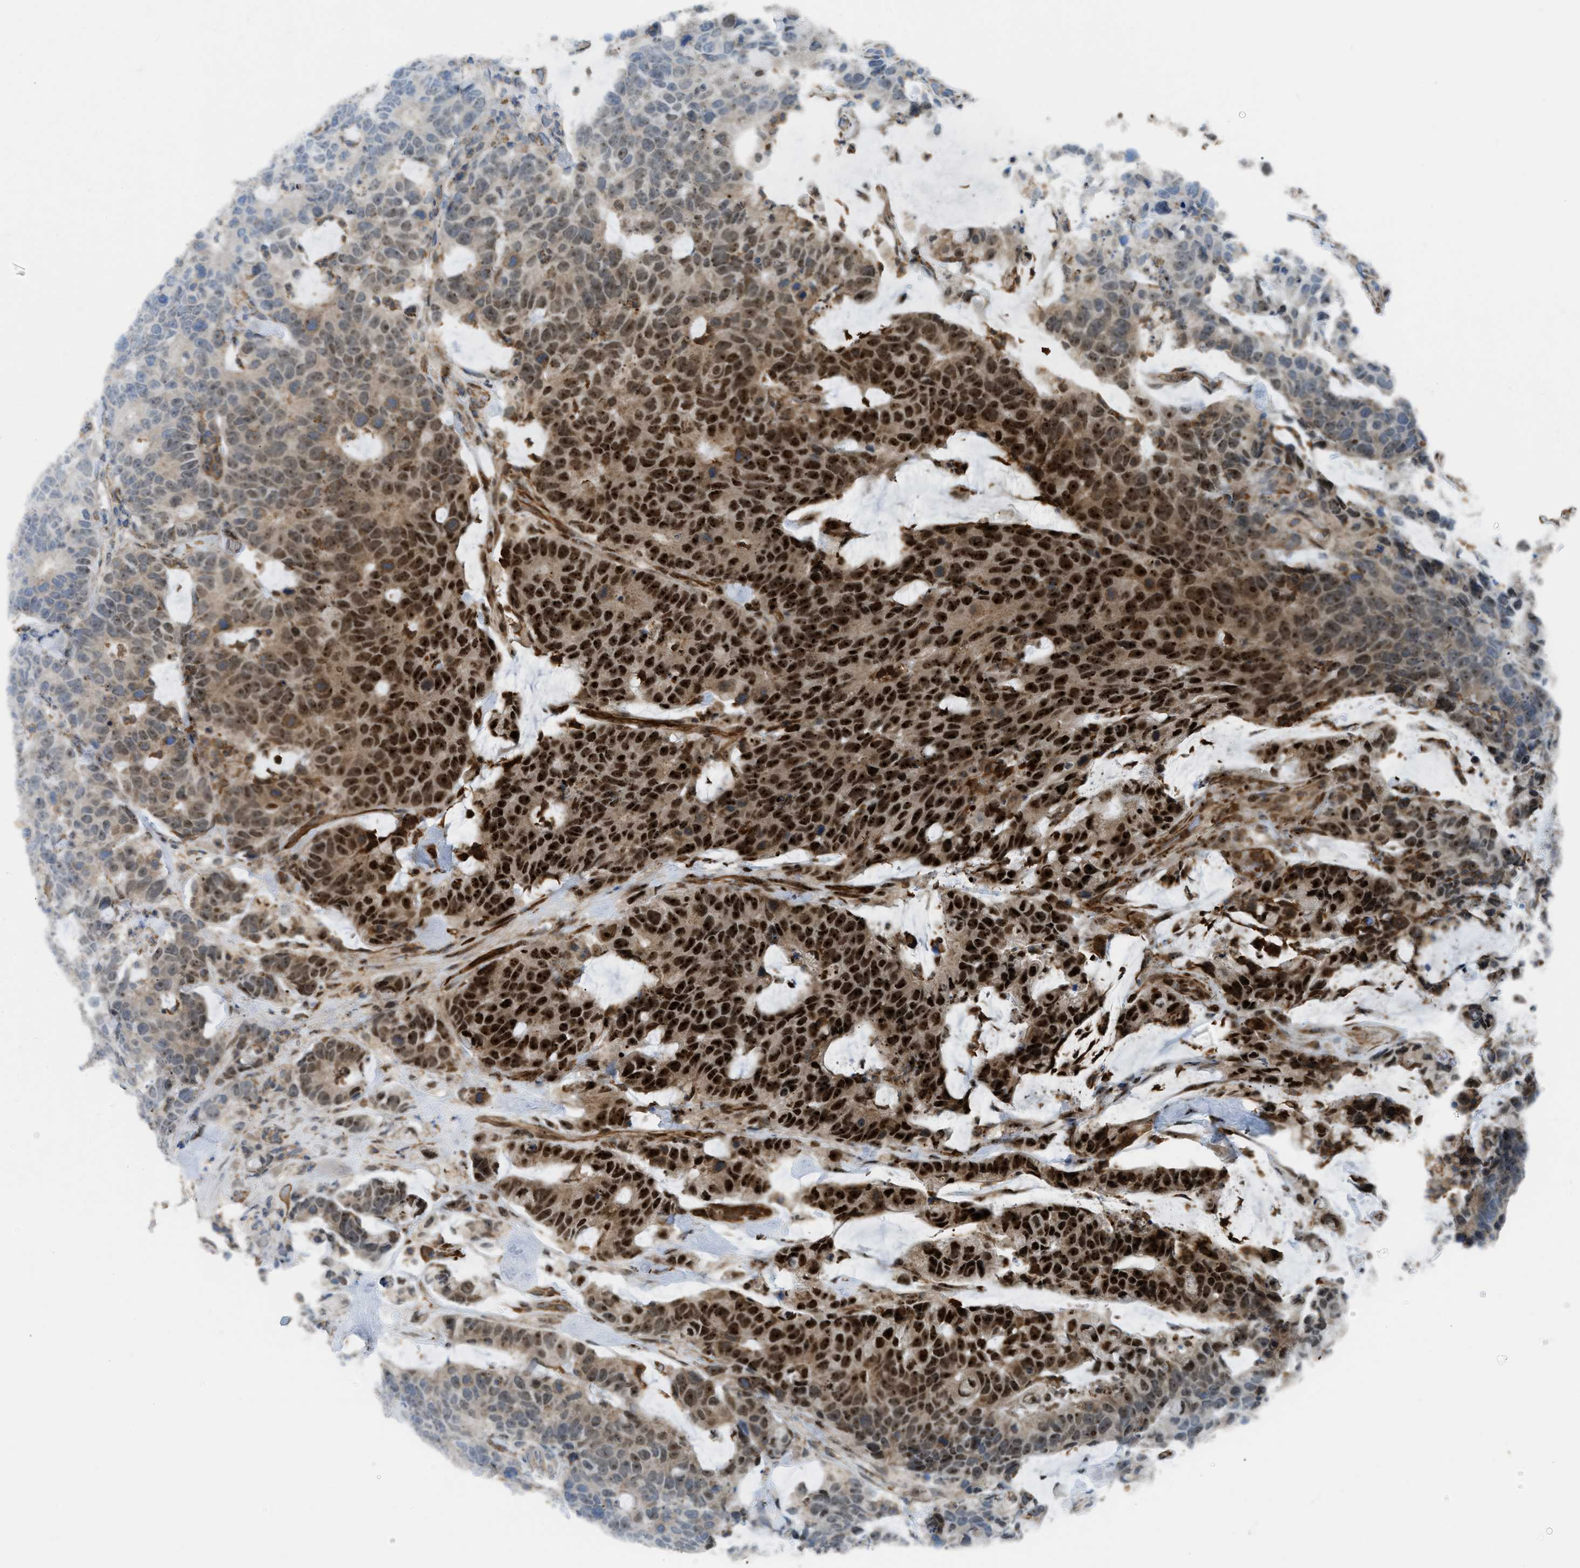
{"staining": {"intensity": "strong", "quantity": "25%-75%", "location": "nuclear"}, "tissue": "colorectal cancer", "cell_type": "Tumor cells", "image_type": "cancer", "snomed": [{"axis": "morphology", "description": "Adenocarcinoma, NOS"}, {"axis": "topography", "description": "Colon"}], "caption": "A micrograph of colorectal cancer stained for a protein demonstrates strong nuclear brown staining in tumor cells.", "gene": "E2F1", "patient": {"sex": "female", "age": 86}}